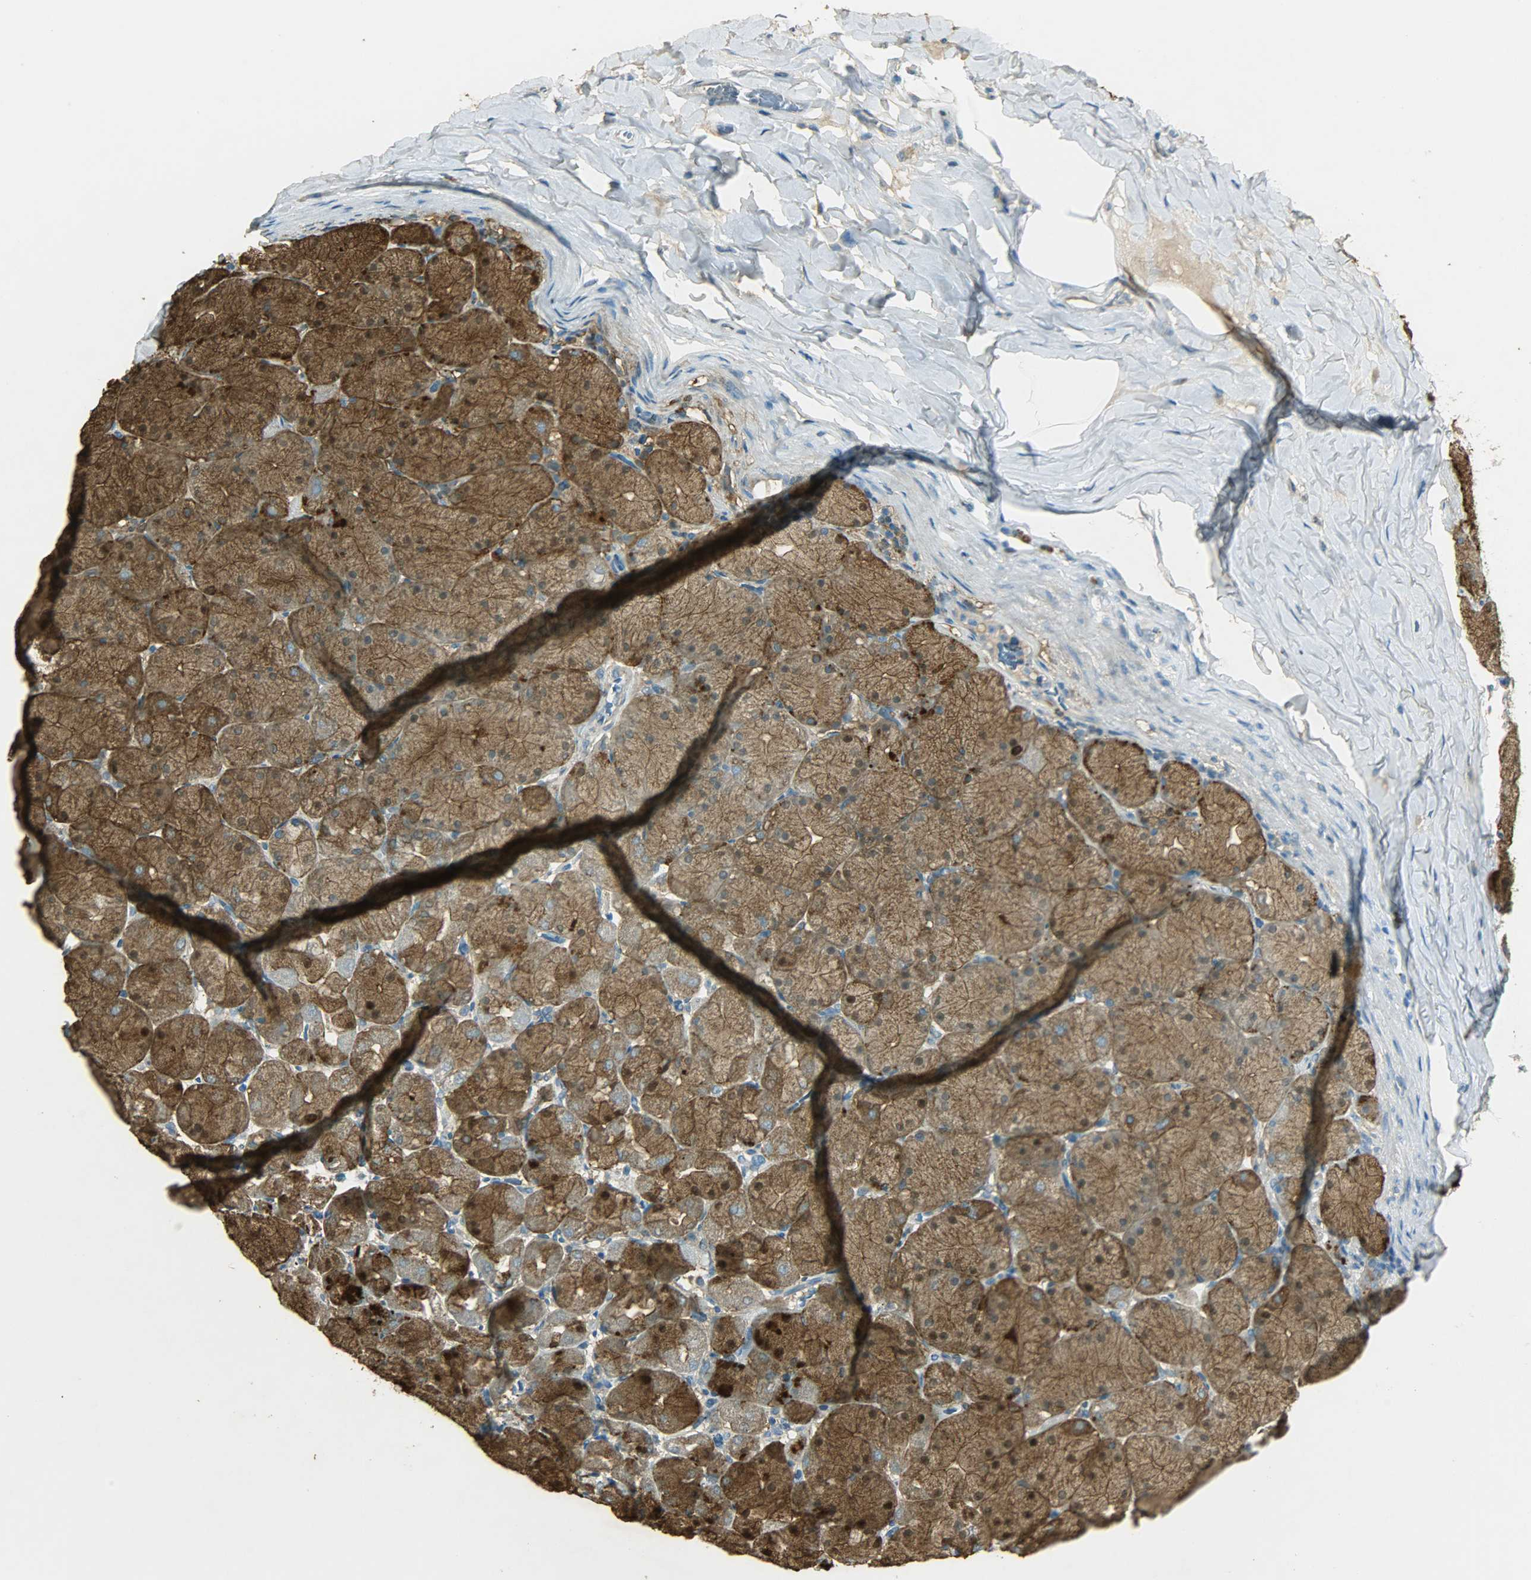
{"staining": {"intensity": "strong", "quantity": ">75%", "location": "cytoplasmic/membranous,nuclear"}, "tissue": "stomach", "cell_type": "Glandular cells", "image_type": "normal", "snomed": [{"axis": "morphology", "description": "Normal tissue, NOS"}, {"axis": "topography", "description": "Stomach, upper"}], "caption": "Immunohistochemical staining of unremarkable human stomach demonstrates high levels of strong cytoplasmic/membranous,nuclear expression in about >75% of glandular cells.", "gene": "TPX2", "patient": {"sex": "female", "age": 56}}